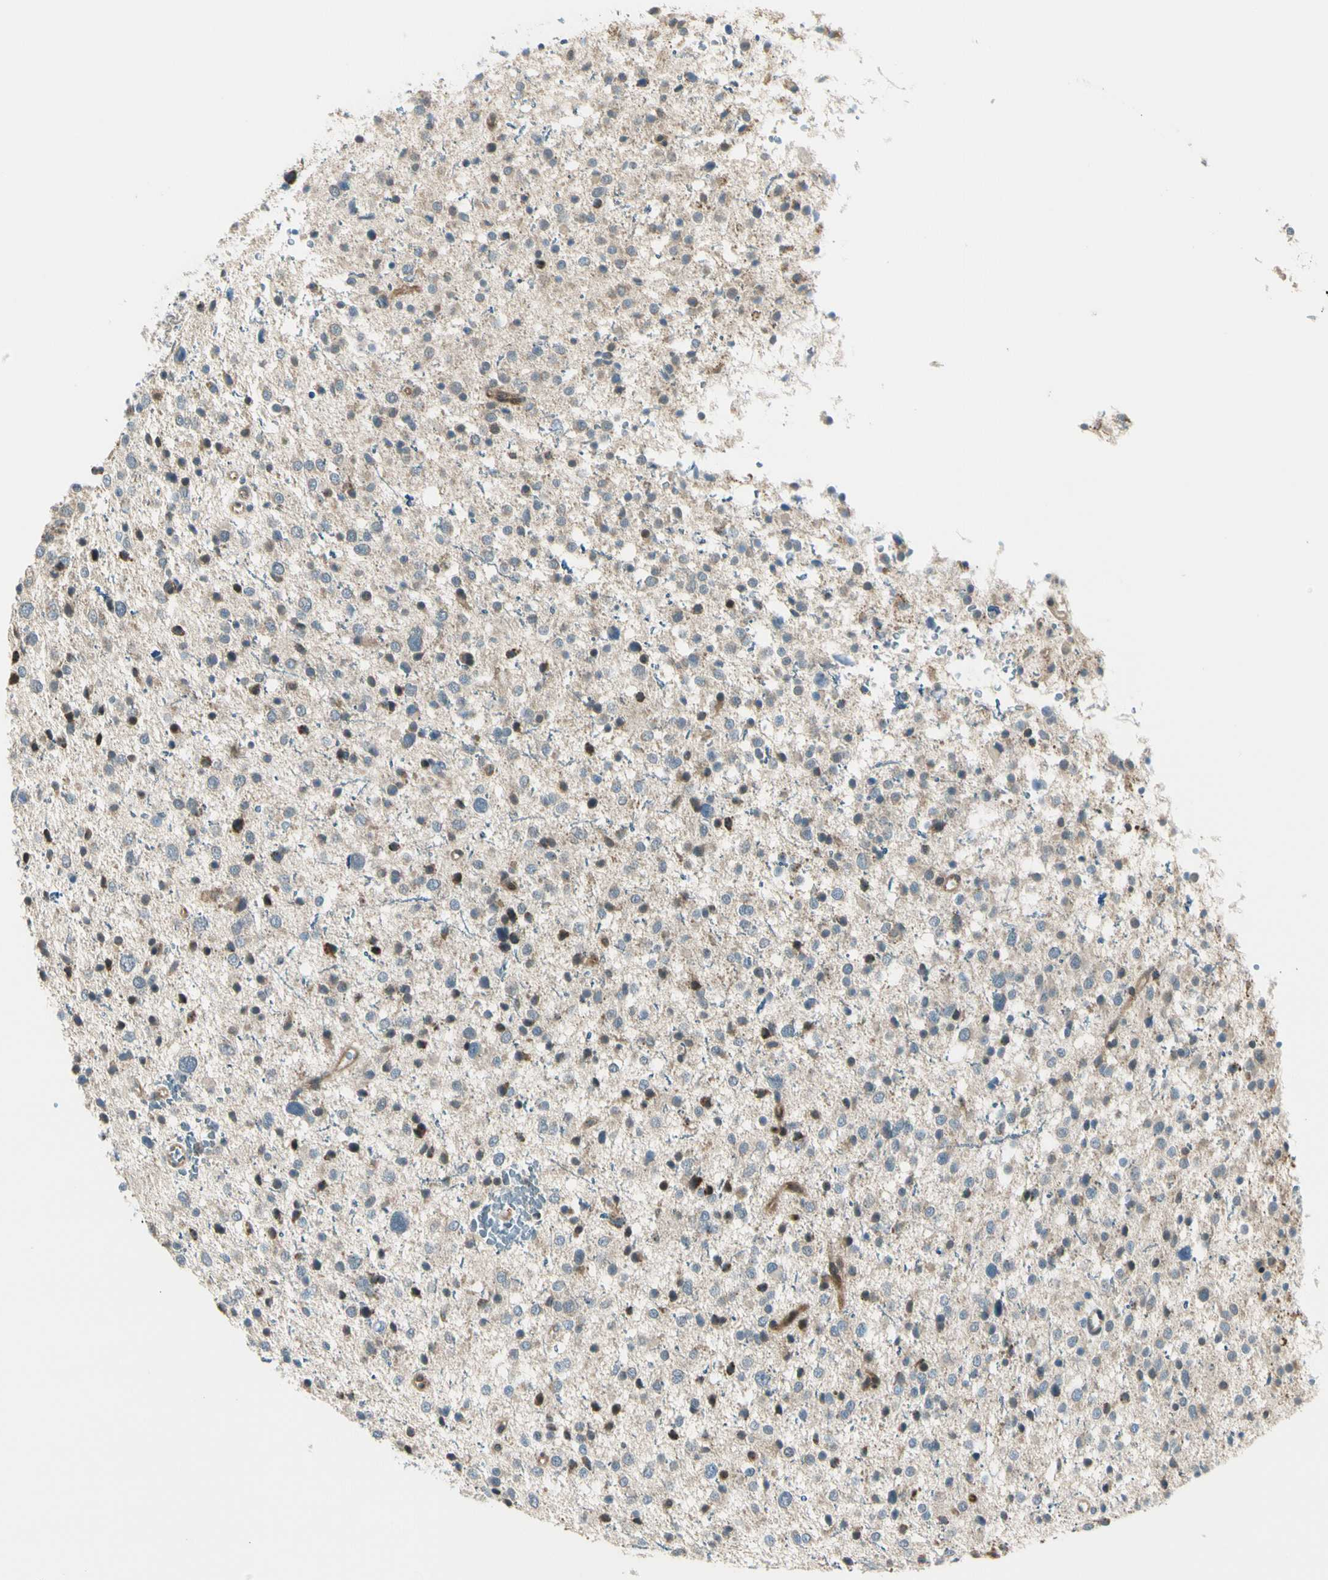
{"staining": {"intensity": "moderate", "quantity": "<25%", "location": "cytoplasmic/membranous"}, "tissue": "glioma", "cell_type": "Tumor cells", "image_type": "cancer", "snomed": [{"axis": "morphology", "description": "Glioma, malignant, Low grade"}, {"axis": "topography", "description": "Brain"}], "caption": "The micrograph displays immunohistochemical staining of glioma. There is moderate cytoplasmic/membranous positivity is present in approximately <25% of tumor cells. (Stains: DAB in brown, nuclei in blue, Microscopy: brightfield microscopy at high magnification).", "gene": "SVBP", "patient": {"sex": "female", "age": 37}}